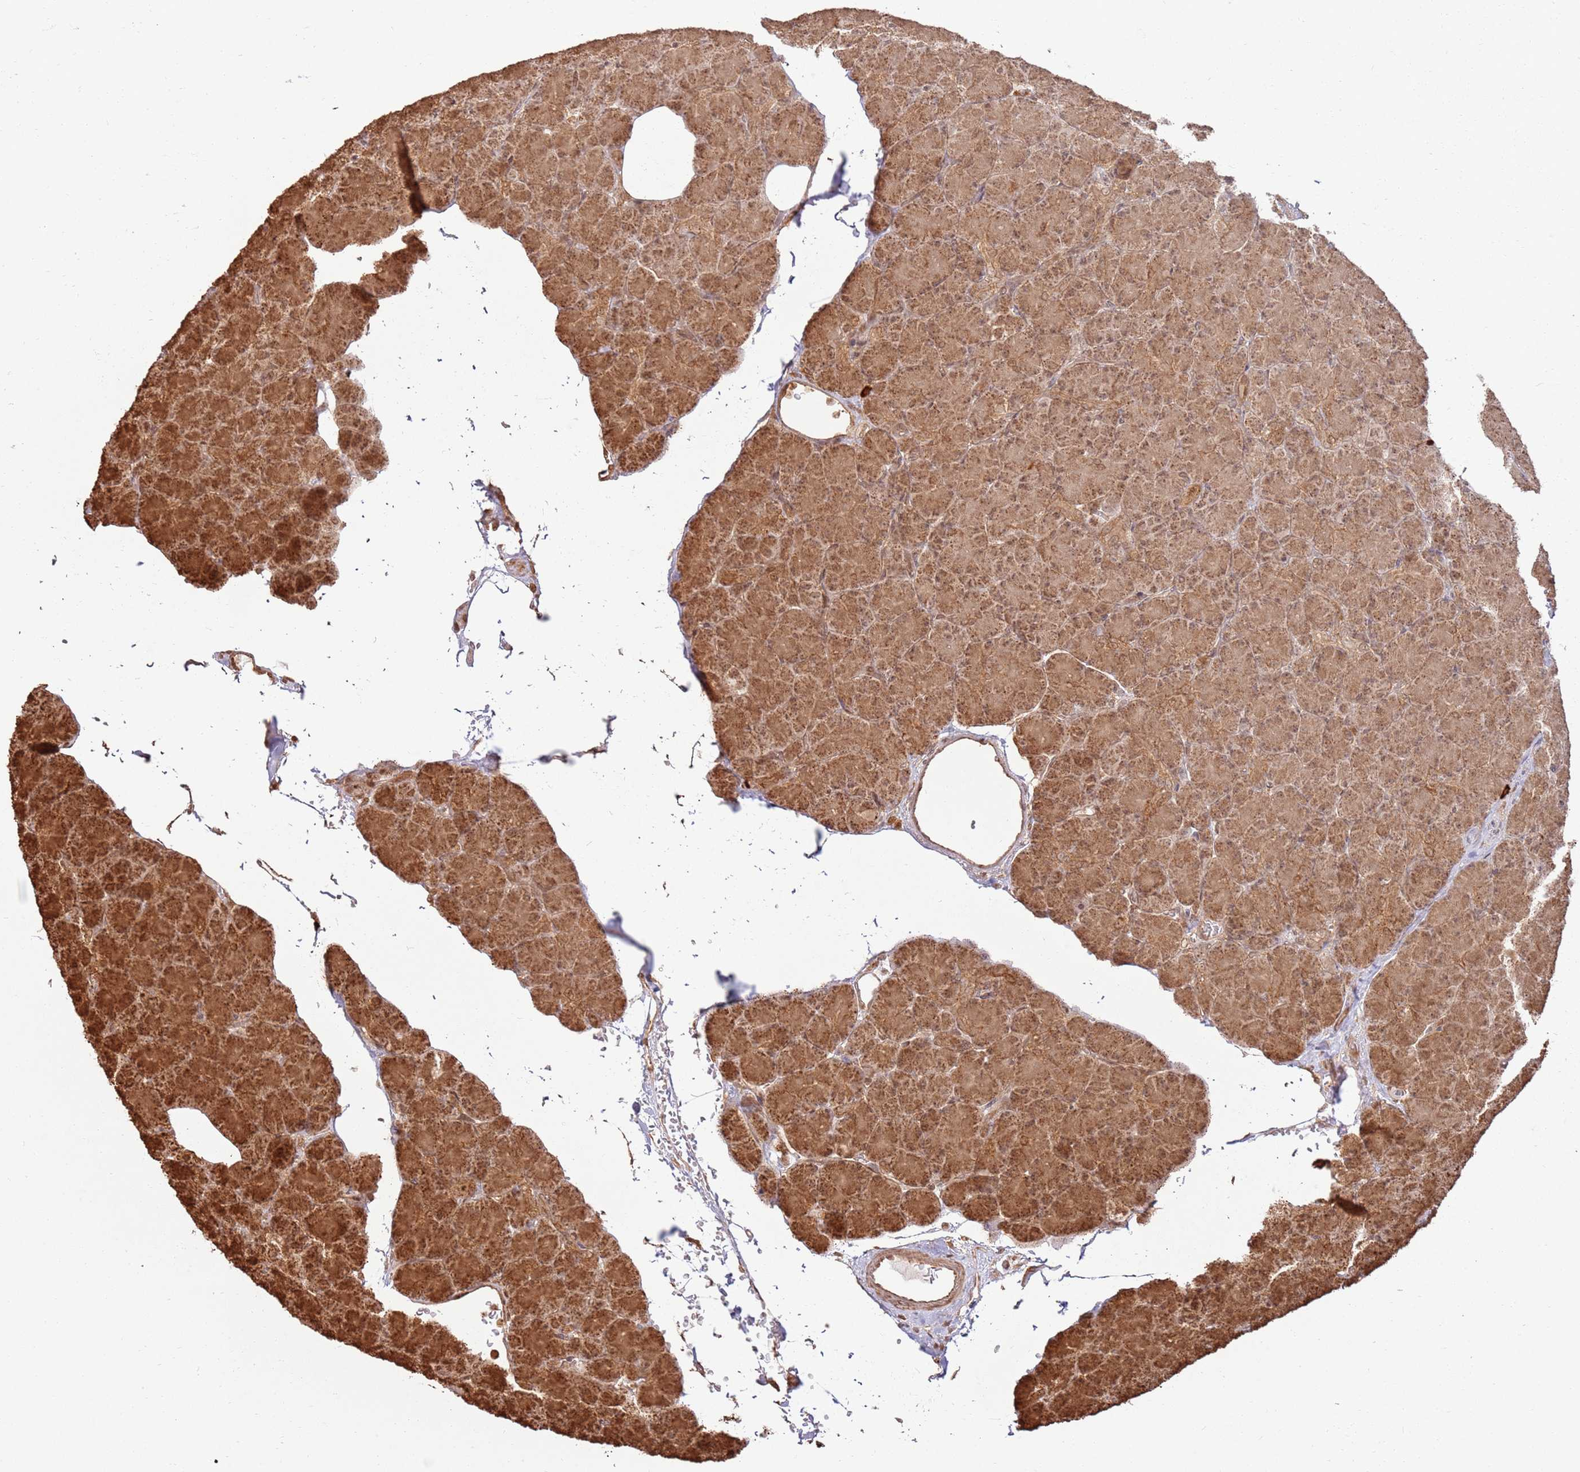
{"staining": {"intensity": "strong", "quantity": ">75%", "location": "cytoplasmic/membranous"}, "tissue": "pancreas", "cell_type": "Exocrine glandular cells", "image_type": "normal", "snomed": [{"axis": "morphology", "description": "Normal tissue, NOS"}, {"axis": "topography", "description": "Pancreas"}], "caption": "Strong cytoplasmic/membranous positivity is seen in approximately >75% of exocrine glandular cells in benign pancreas. (brown staining indicates protein expression, while blue staining denotes nuclei).", "gene": "TBC1D13", "patient": {"sex": "female", "age": 43}}